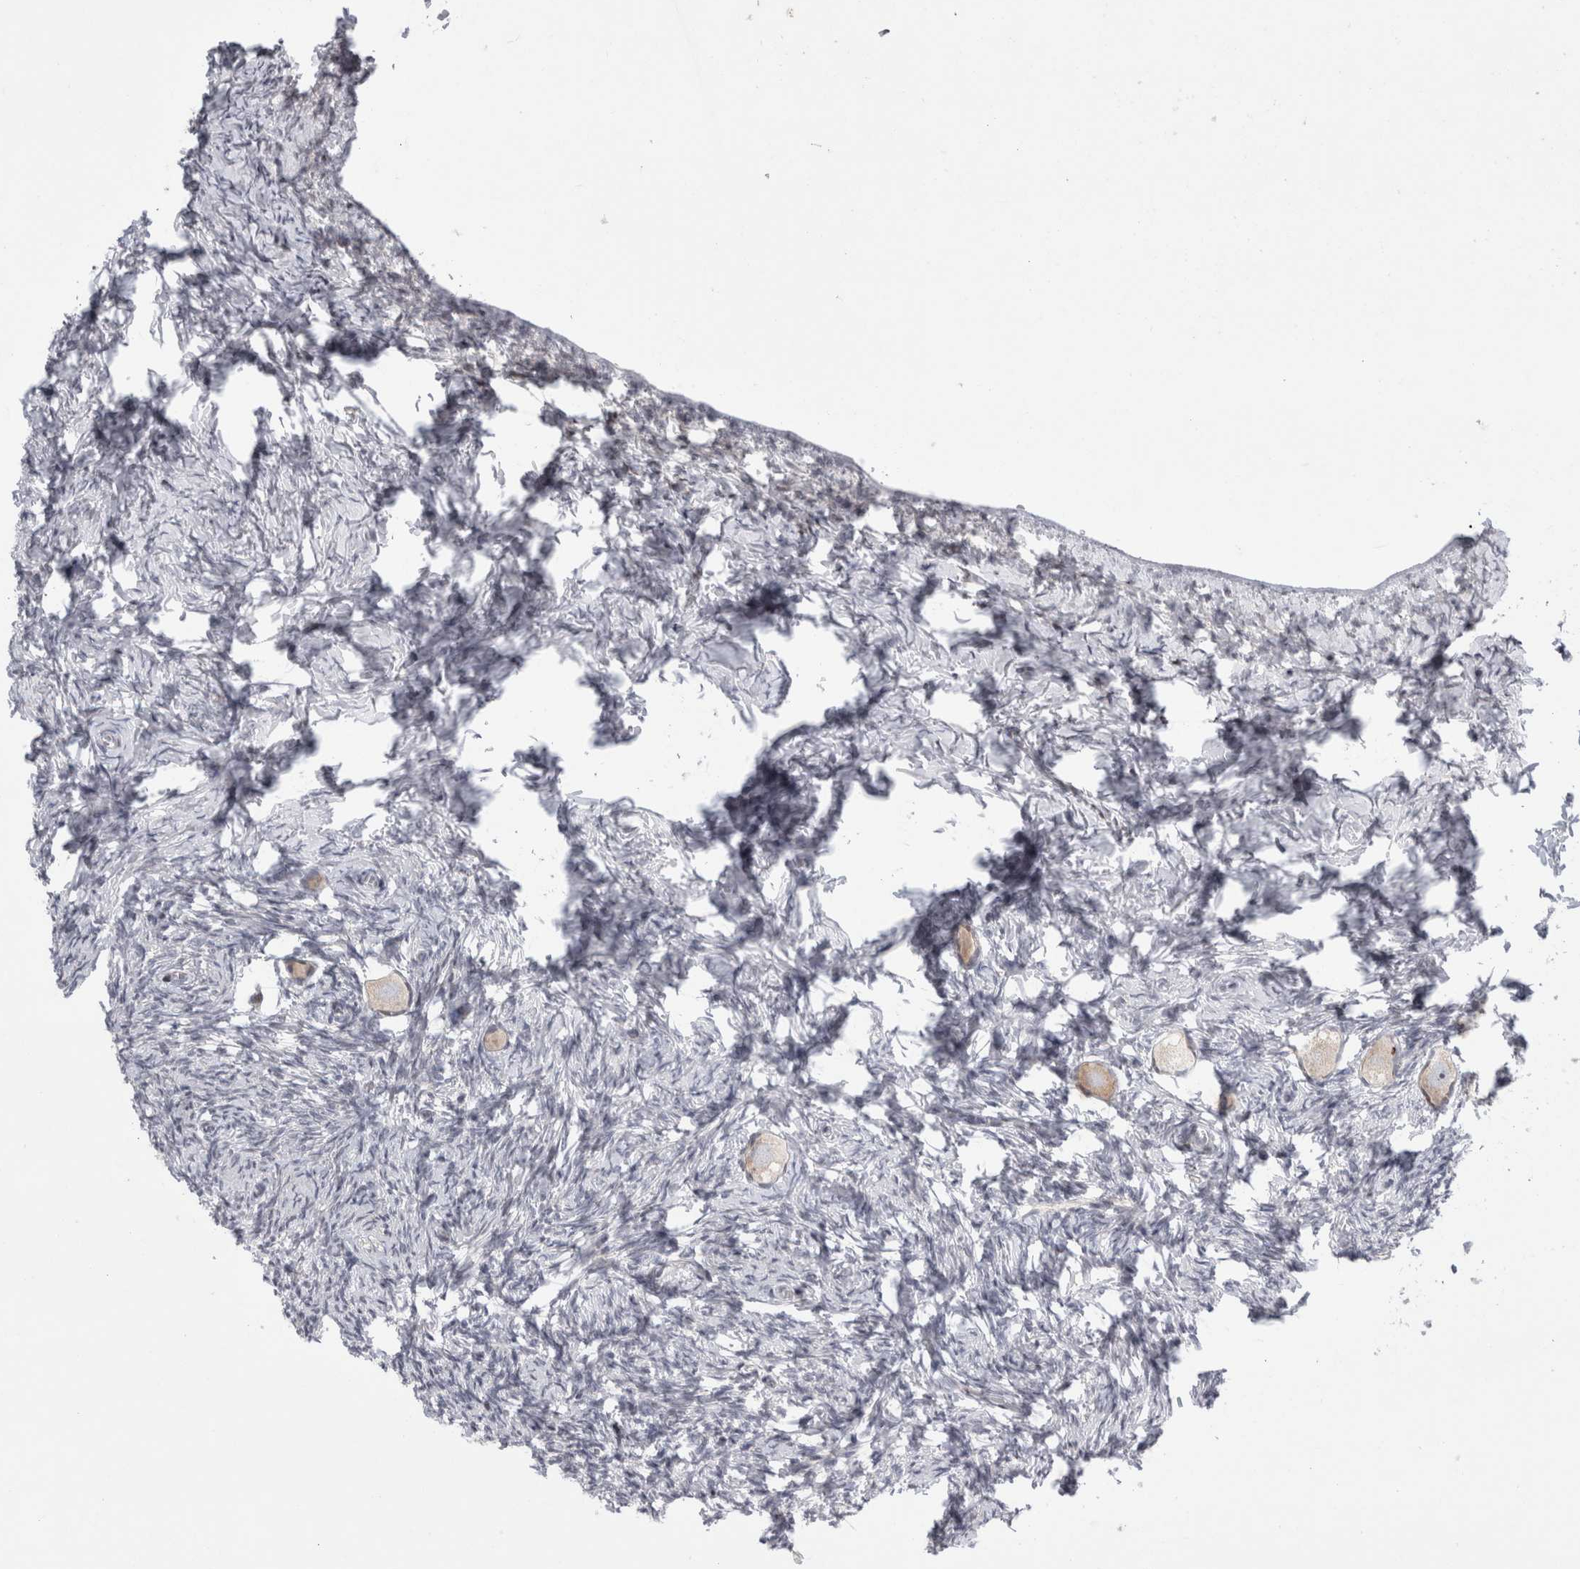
{"staining": {"intensity": "weak", "quantity": "<25%", "location": "cytoplasmic/membranous"}, "tissue": "ovary", "cell_type": "Follicle cells", "image_type": "normal", "snomed": [{"axis": "morphology", "description": "Normal tissue, NOS"}, {"axis": "topography", "description": "Ovary"}], "caption": "Immunohistochemical staining of unremarkable human ovary exhibits no significant positivity in follicle cells.", "gene": "UTP25", "patient": {"sex": "female", "age": 27}}